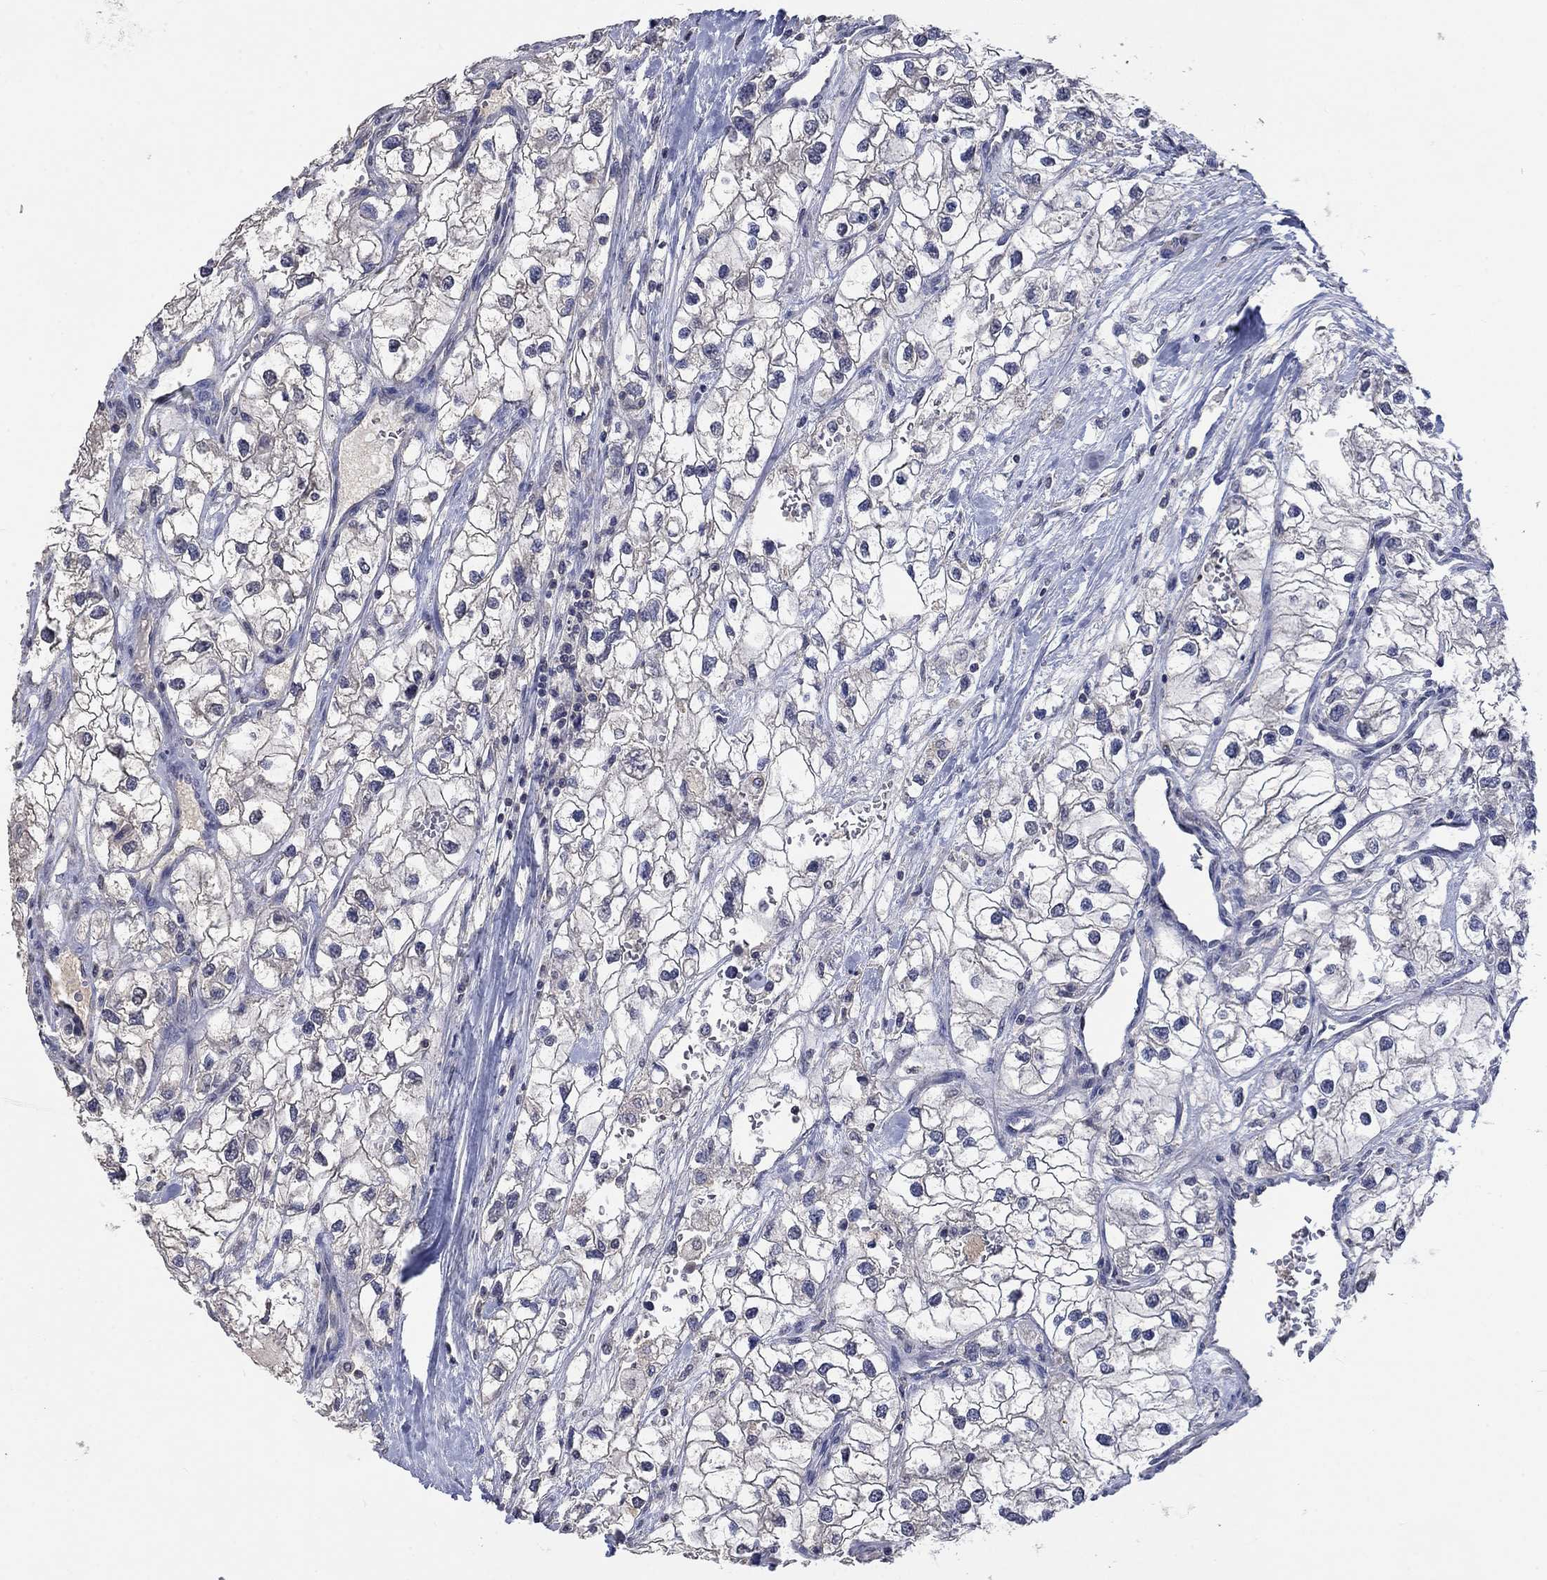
{"staining": {"intensity": "negative", "quantity": "none", "location": "none"}, "tissue": "renal cancer", "cell_type": "Tumor cells", "image_type": "cancer", "snomed": [{"axis": "morphology", "description": "Adenocarcinoma, NOS"}, {"axis": "topography", "description": "Kidney"}], "caption": "Immunohistochemical staining of human renal cancer shows no significant positivity in tumor cells.", "gene": "ZBTB18", "patient": {"sex": "male", "age": 59}}